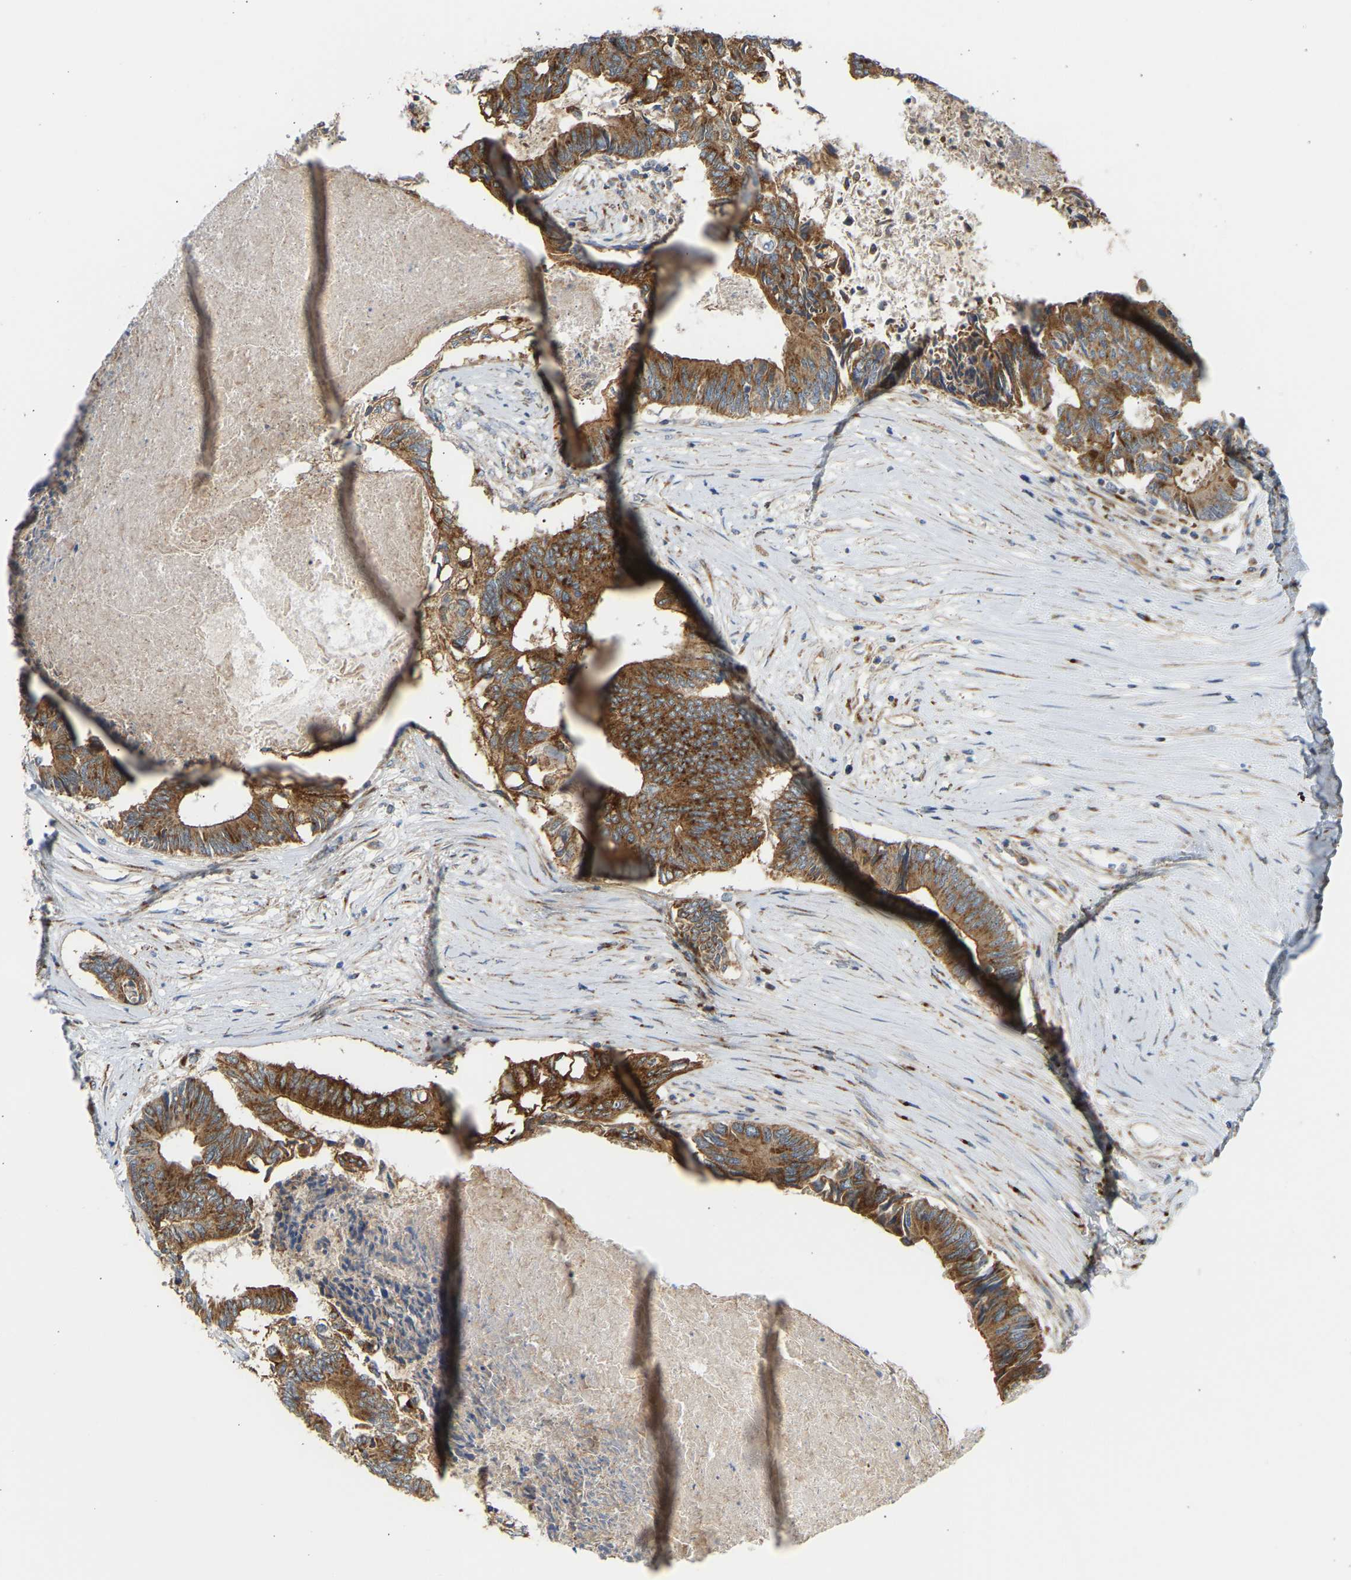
{"staining": {"intensity": "strong", "quantity": ">75%", "location": "cytoplasmic/membranous"}, "tissue": "colorectal cancer", "cell_type": "Tumor cells", "image_type": "cancer", "snomed": [{"axis": "morphology", "description": "Adenocarcinoma, NOS"}, {"axis": "topography", "description": "Rectum"}], "caption": "Human colorectal cancer stained with a brown dye exhibits strong cytoplasmic/membranous positive staining in approximately >75% of tumor cells.", "gene": "YIPF2", "patient": {"sex": "male", "age": 63}}